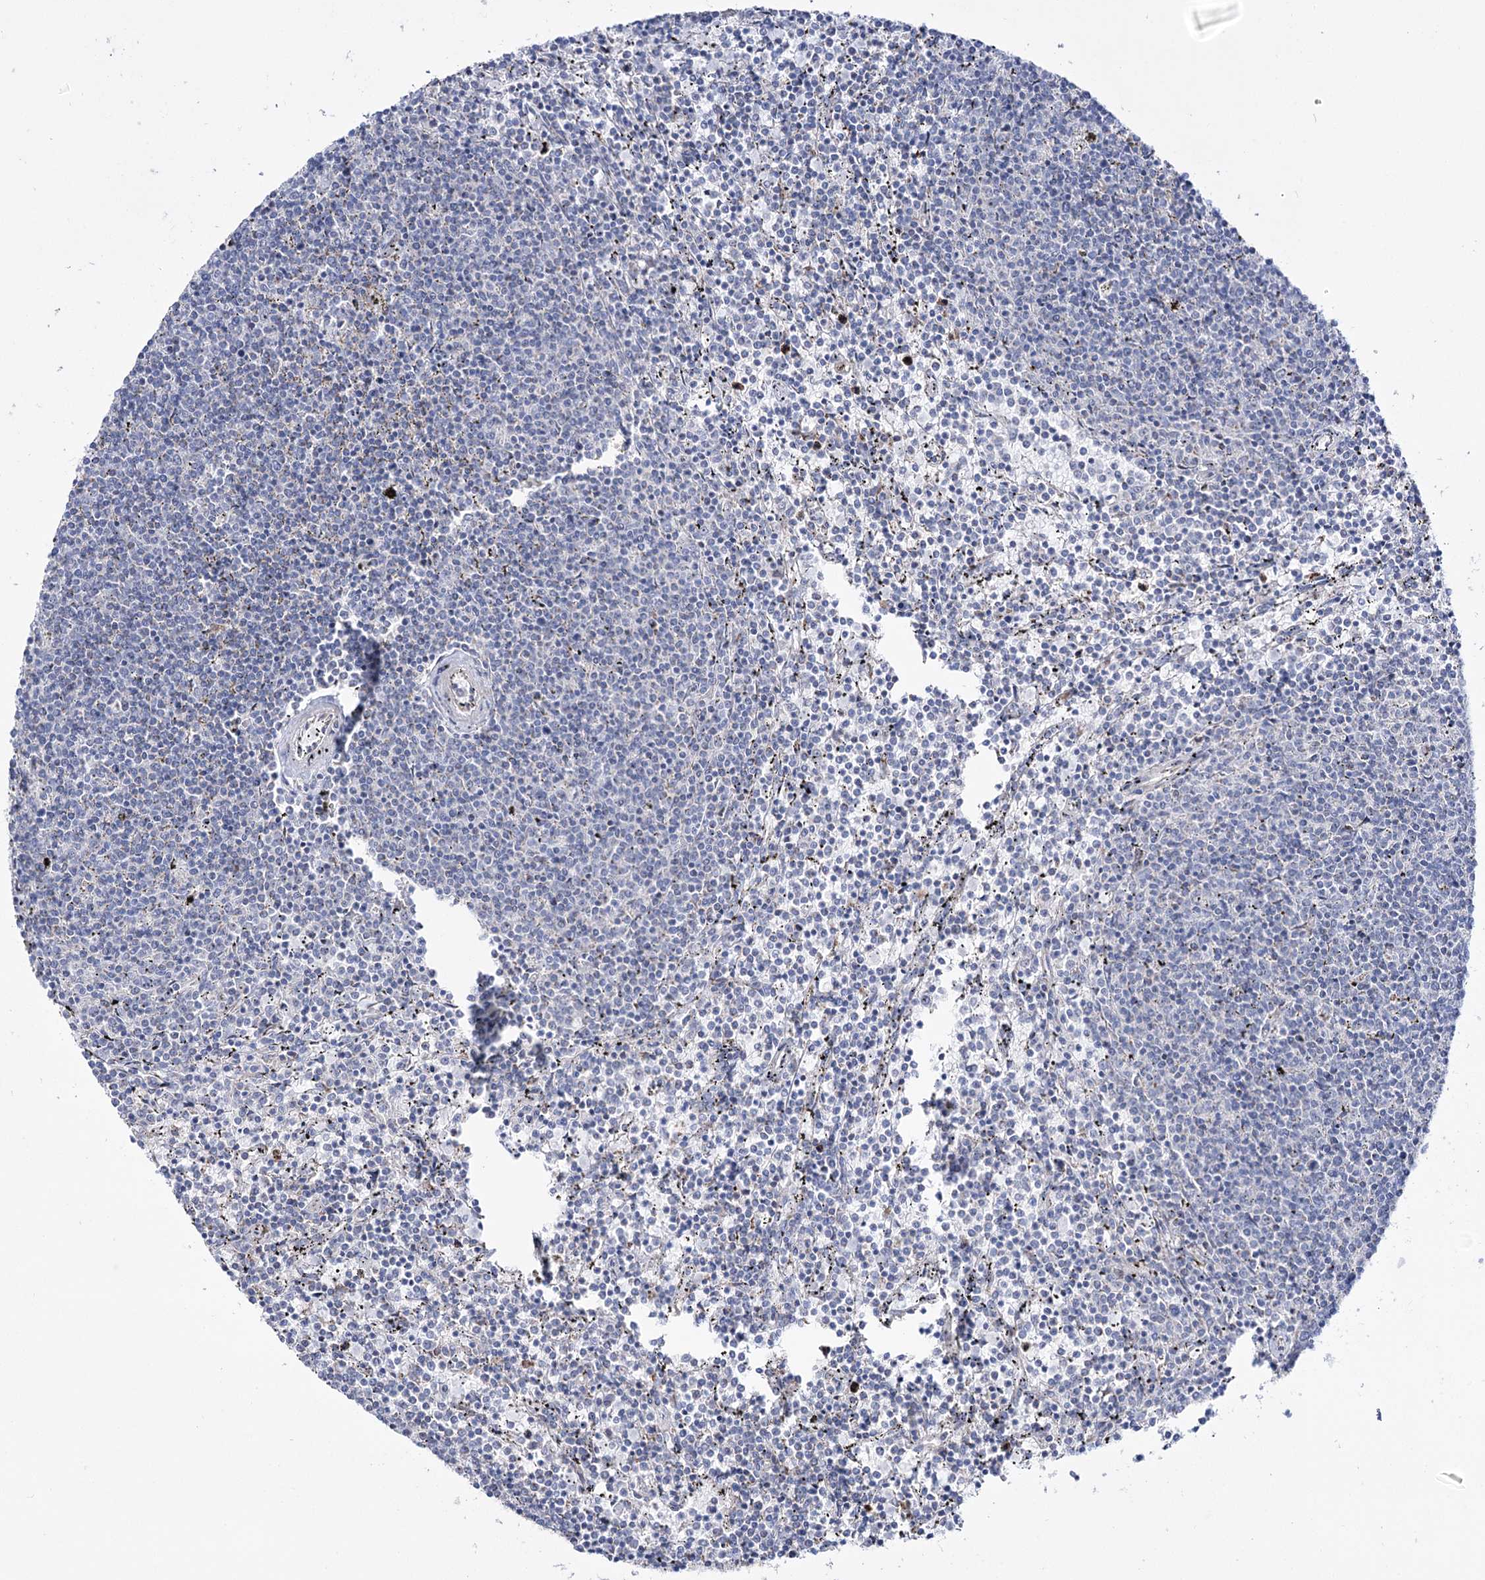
{"staining": {"intensity": "negative", "quantity": "none", "location": "none"}, "tissue": "lymphoma", "cell_type": "Tumor cells", "image_type": "cancer", "snomed": [{"axis": "morphology", "description": "Malignant lymphoma, non-Hodgkin's type, Low grade"}, {"axis": "topography", "description": "Spleen"}], "caption": "Tumor cells are negative for brown protein staining in lymphoma. Nuclei are stained in blue.", "gene": "METTL5", "patient": {"sex": "female", "age": 50}}